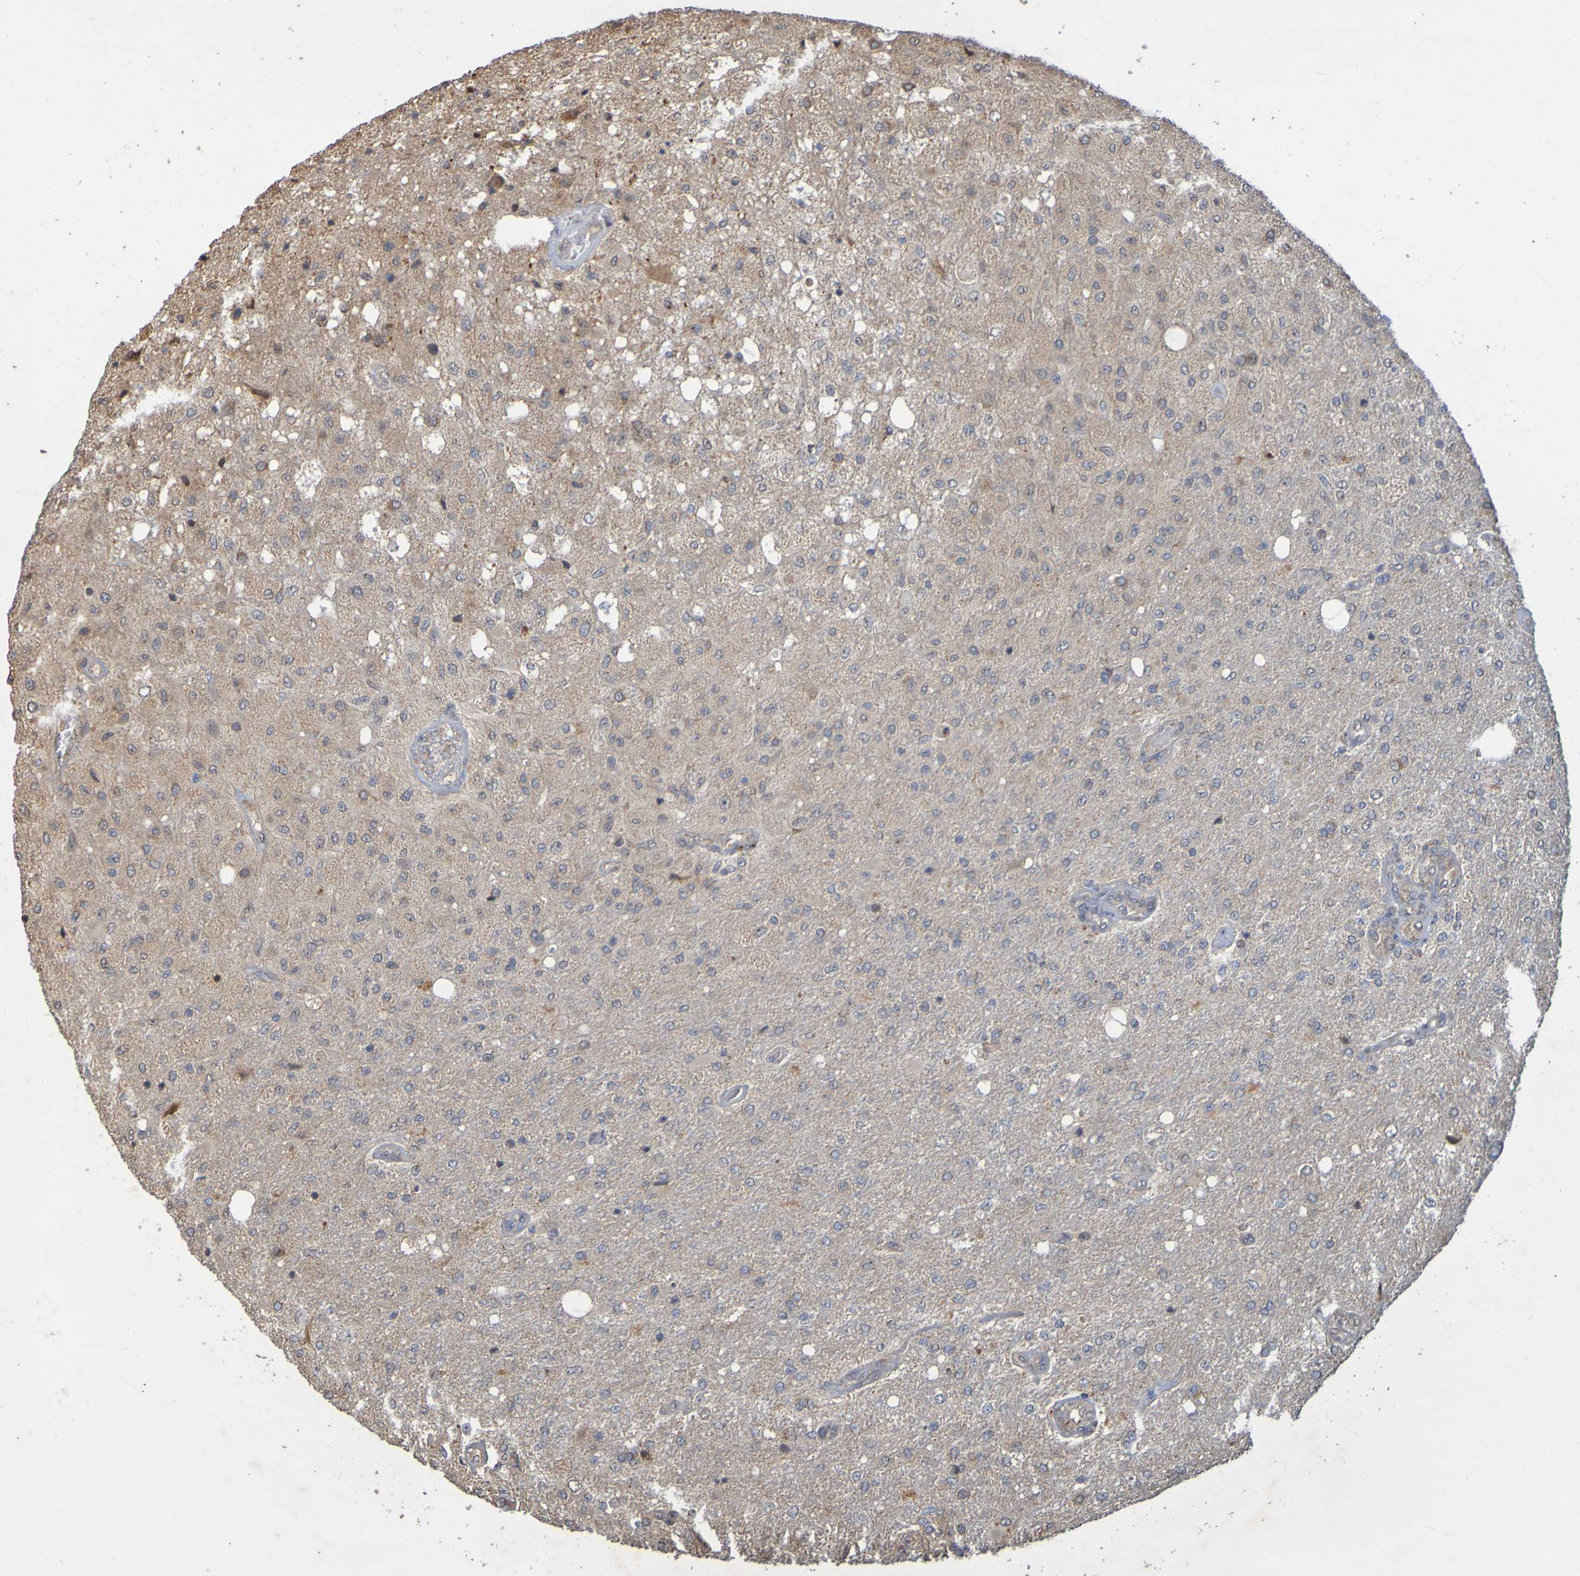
{"staining": {"intensity": "weak", "quantity": "<25%", "location": "cytoplasmic/membranous"}, "tissue": "glioma", "cell_type": "Tumor cells", "image_type": "cancer", "snomed": [{"axis": "morphology", "description": "Normal tissue, NOS"}, {"axis": "morphology", "description": "Glioma, malignant, High grade"}, {"axis": "topography", "description": "Cerebral cortex"}], "caption": "An immunohistochemistry micrograph of glioma is shown. There is no staining in tumor cells of glioma.", "gene": "TMBIM1", "patient": {"sex": "male", "age": 77}}